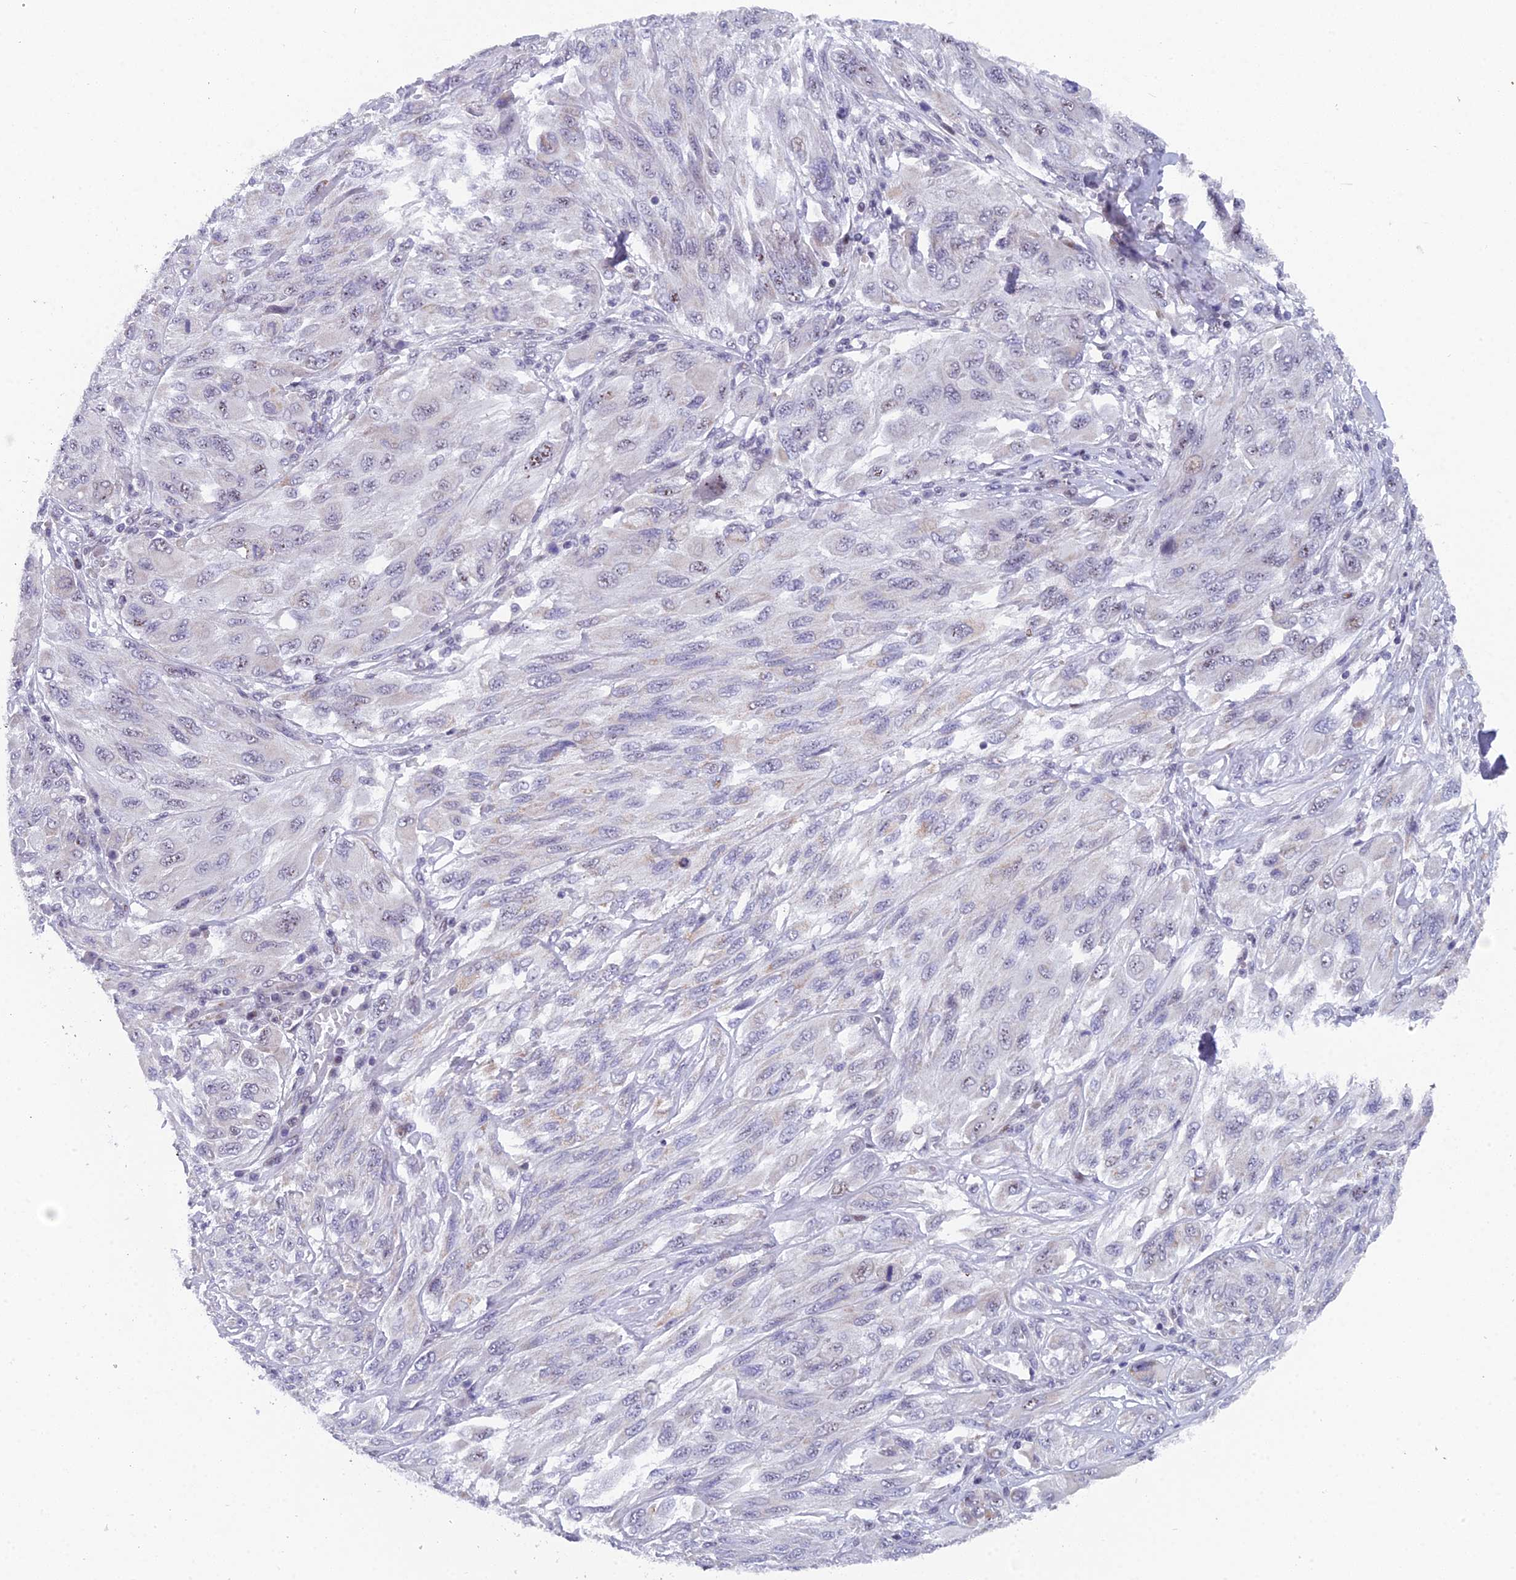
{"staining": {"intensity": "weak", "quantity": "<25%", "location": "nuclear"}, "tissue": "melanoma", "cell_type": "Tumor cells", "image_type": "cancer", "snomed": [{"axis": "morphology", "description": "Malignant melanoma, NOS"}, {"axis": "topography", "description": "Skin"}], "caption": "Histopathology image shows no protein staining in tumor cells of malignant melanoma tissue.", "gene": "XKR9", "patient": {"sex": "female", "age": 91}}